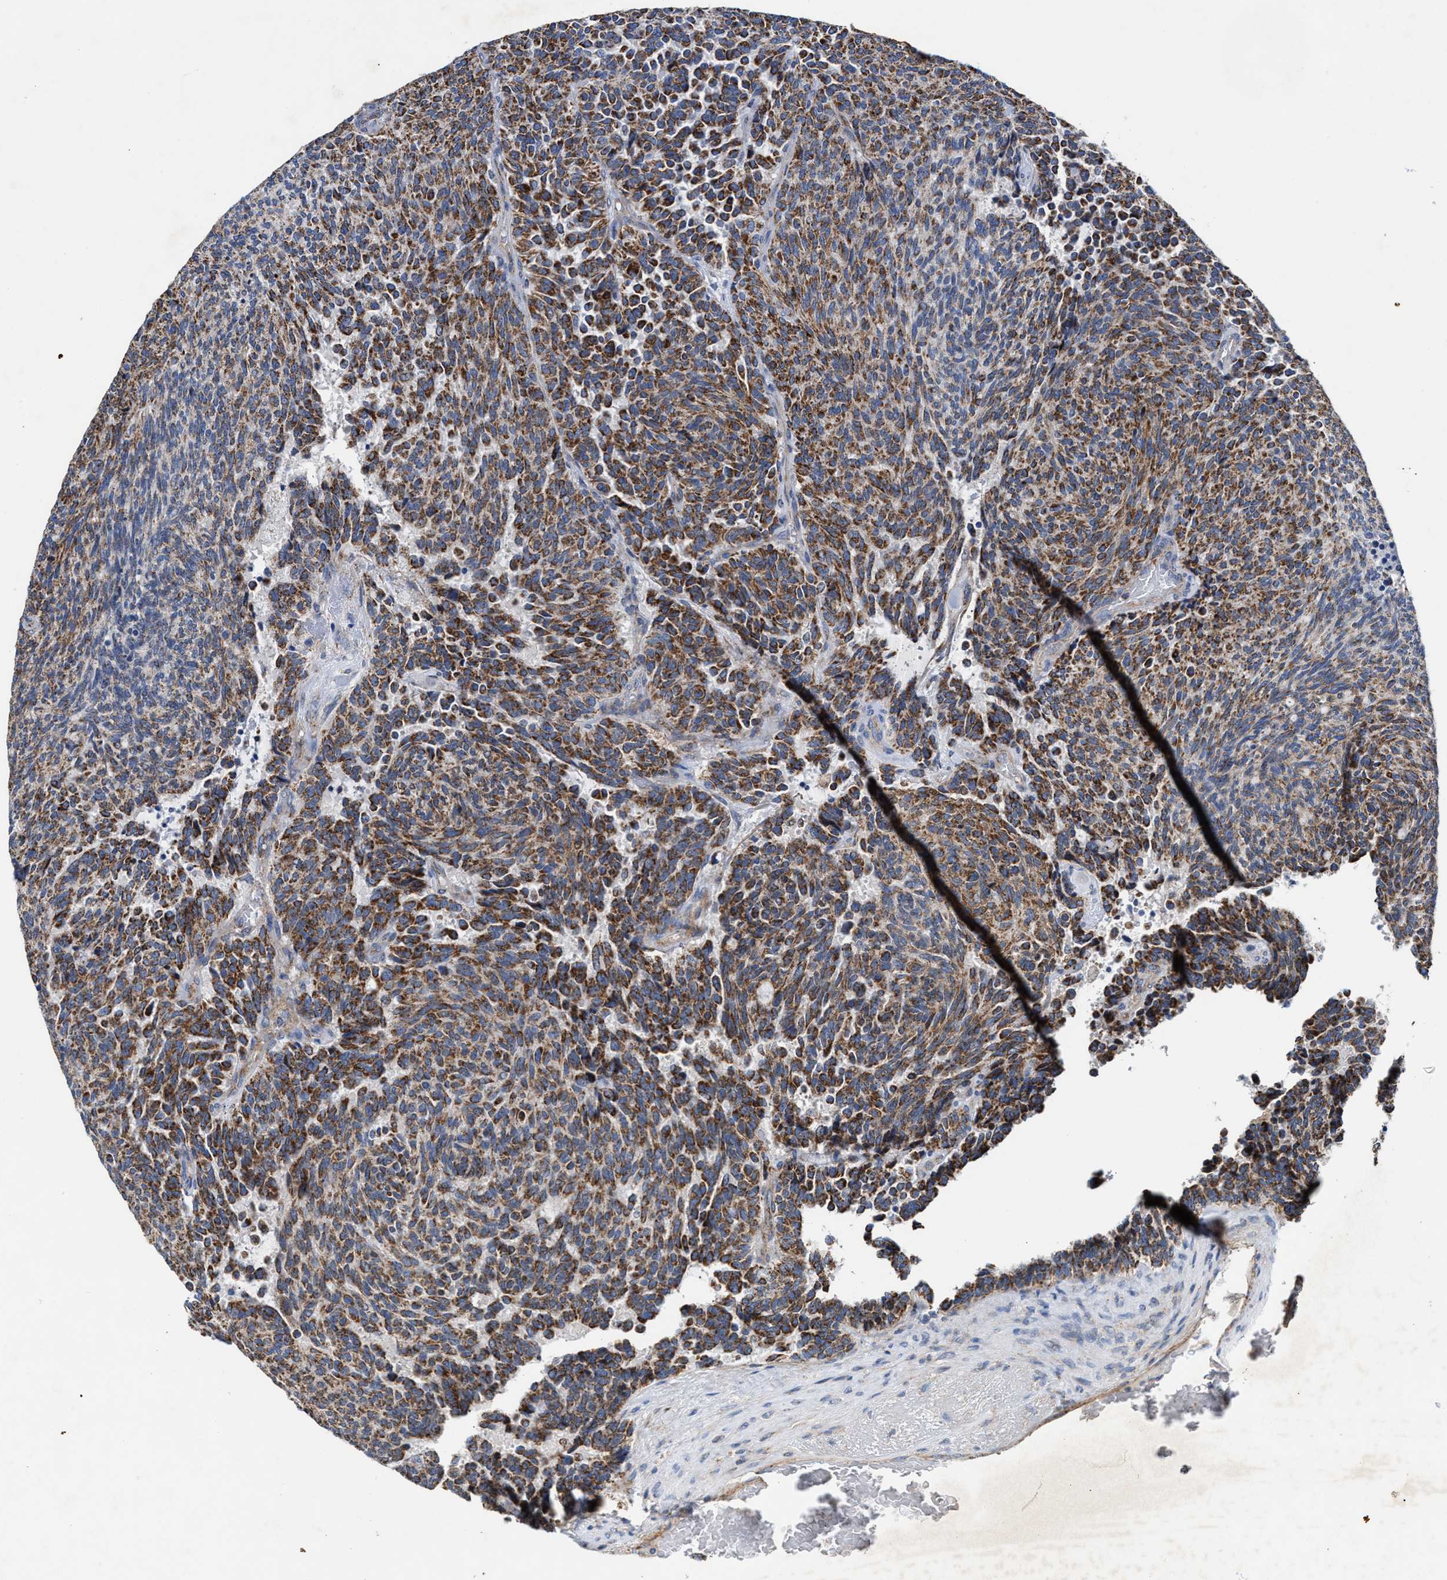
{"staining": {"intensity": "moderate", "quantity": ">75%", "location": "cytoplasmic/membranous"}, "tissue": "carcinoid", "cell_type": "Tumor cells", "image_type": "cancer", "snomed": [{"axis": "morphology", "description": "Carcinoid, malignant, NOS"}, {"axis": "topography", "description": "Pancreas"}], "caption": "This histopathology image shows carcinoid stained with immunohistochemistry to label a protein in brown. The cytoplasmic/membranous of tumor cells show moderate positivity for the protein. Nuclei are counter-stained blue.", "gene": "MECR", "patient": {"sex": "female", "age": 54}}